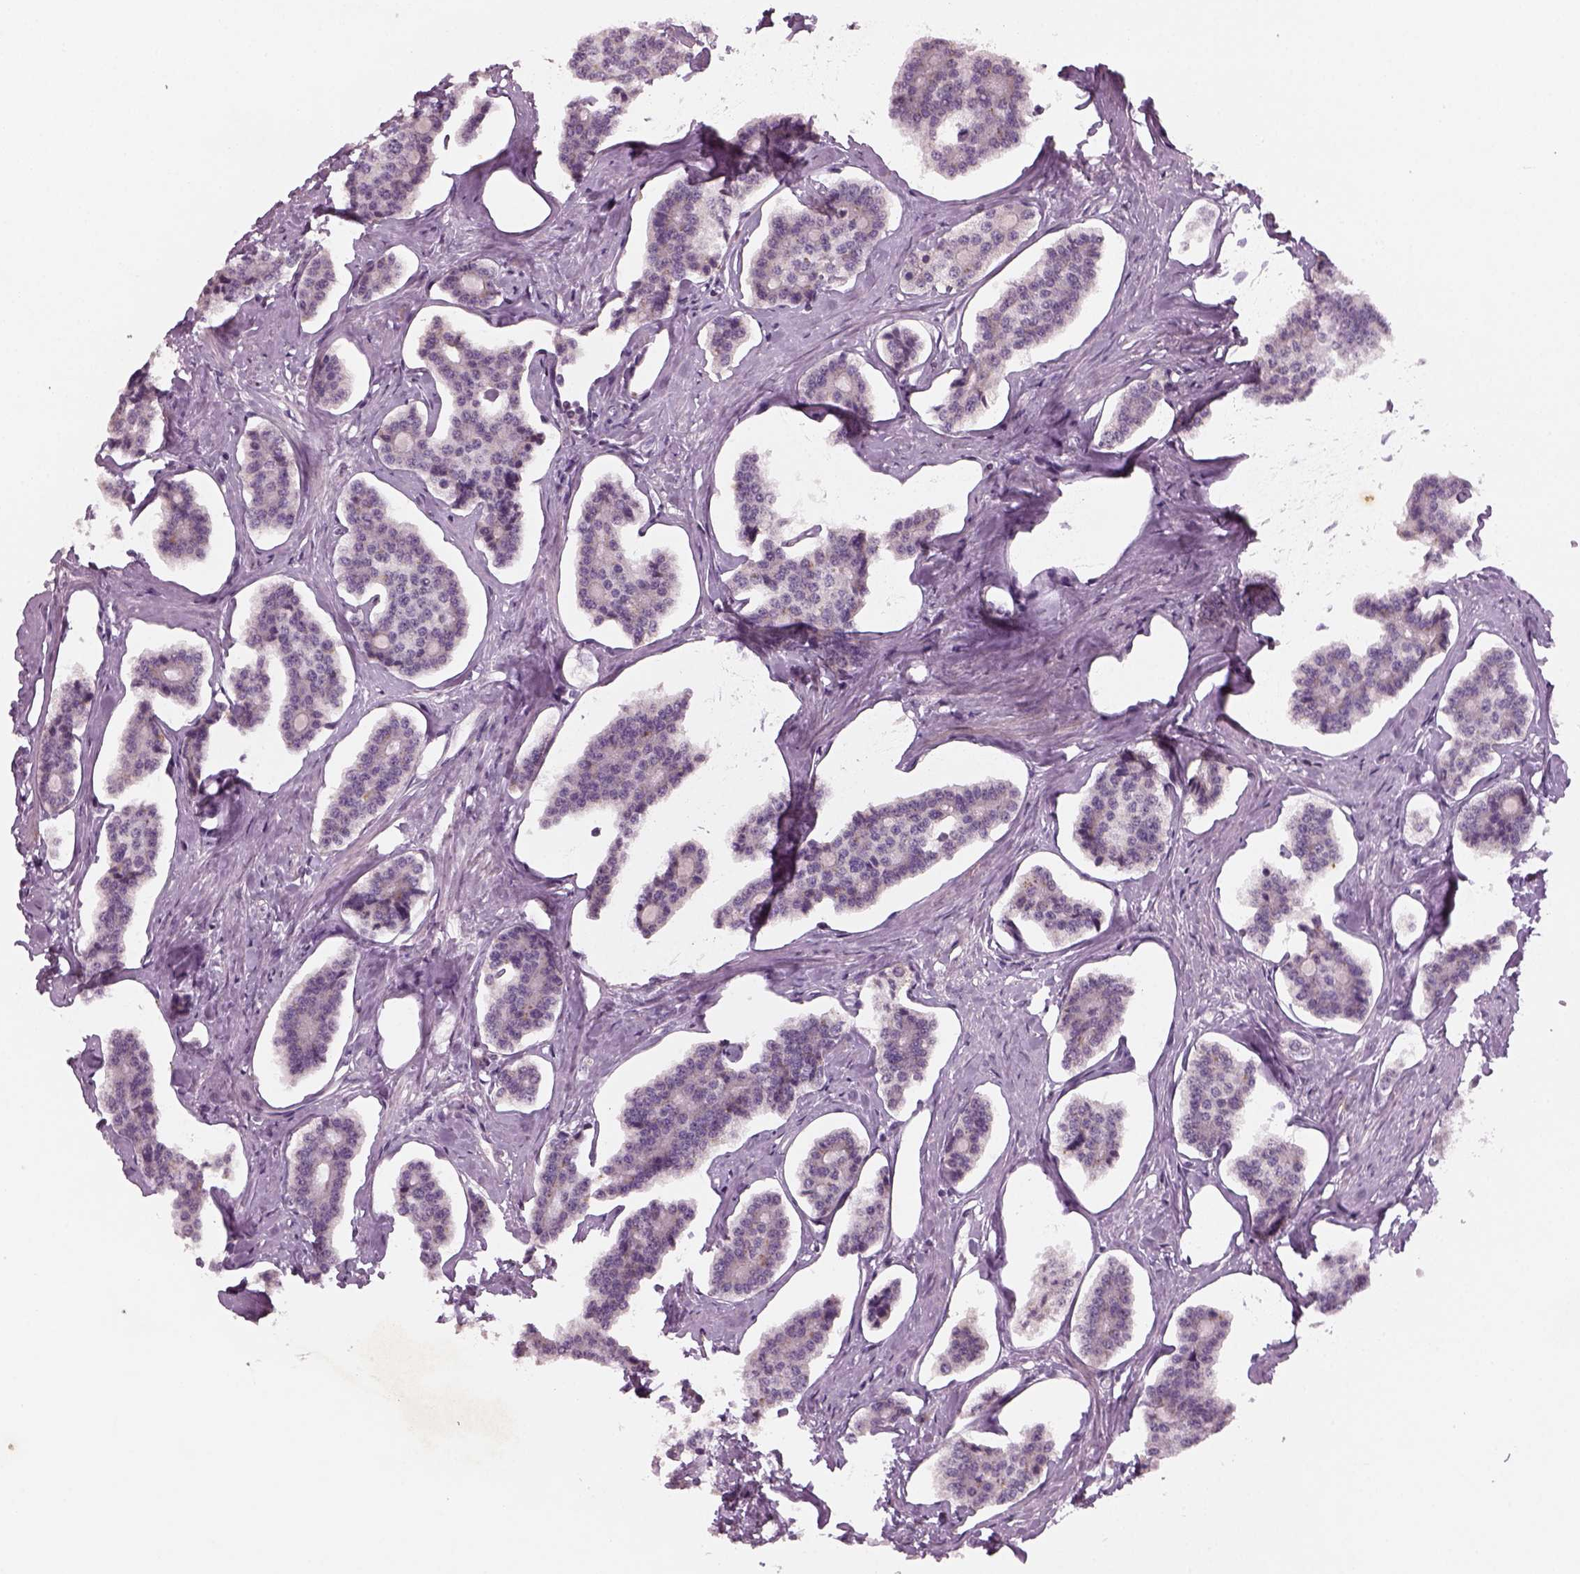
{"staining": {"intensity": "negative", "quantity": "none", "location": "none"}, "tissue": "carcinoid", "cell_type": "Tumor cells", "image_type": "cancer", "snomed": [{"axis": "morphology", "description": "Carcinoid, malignant, NOS"}, {"axis": "topography", "description": "Small intestine"}], "caption": "Tumor cells are negative for protein expression in human carcinoid (malignant).", "gene": "PENK", "patient": {"sex": "female", "age": 65}}